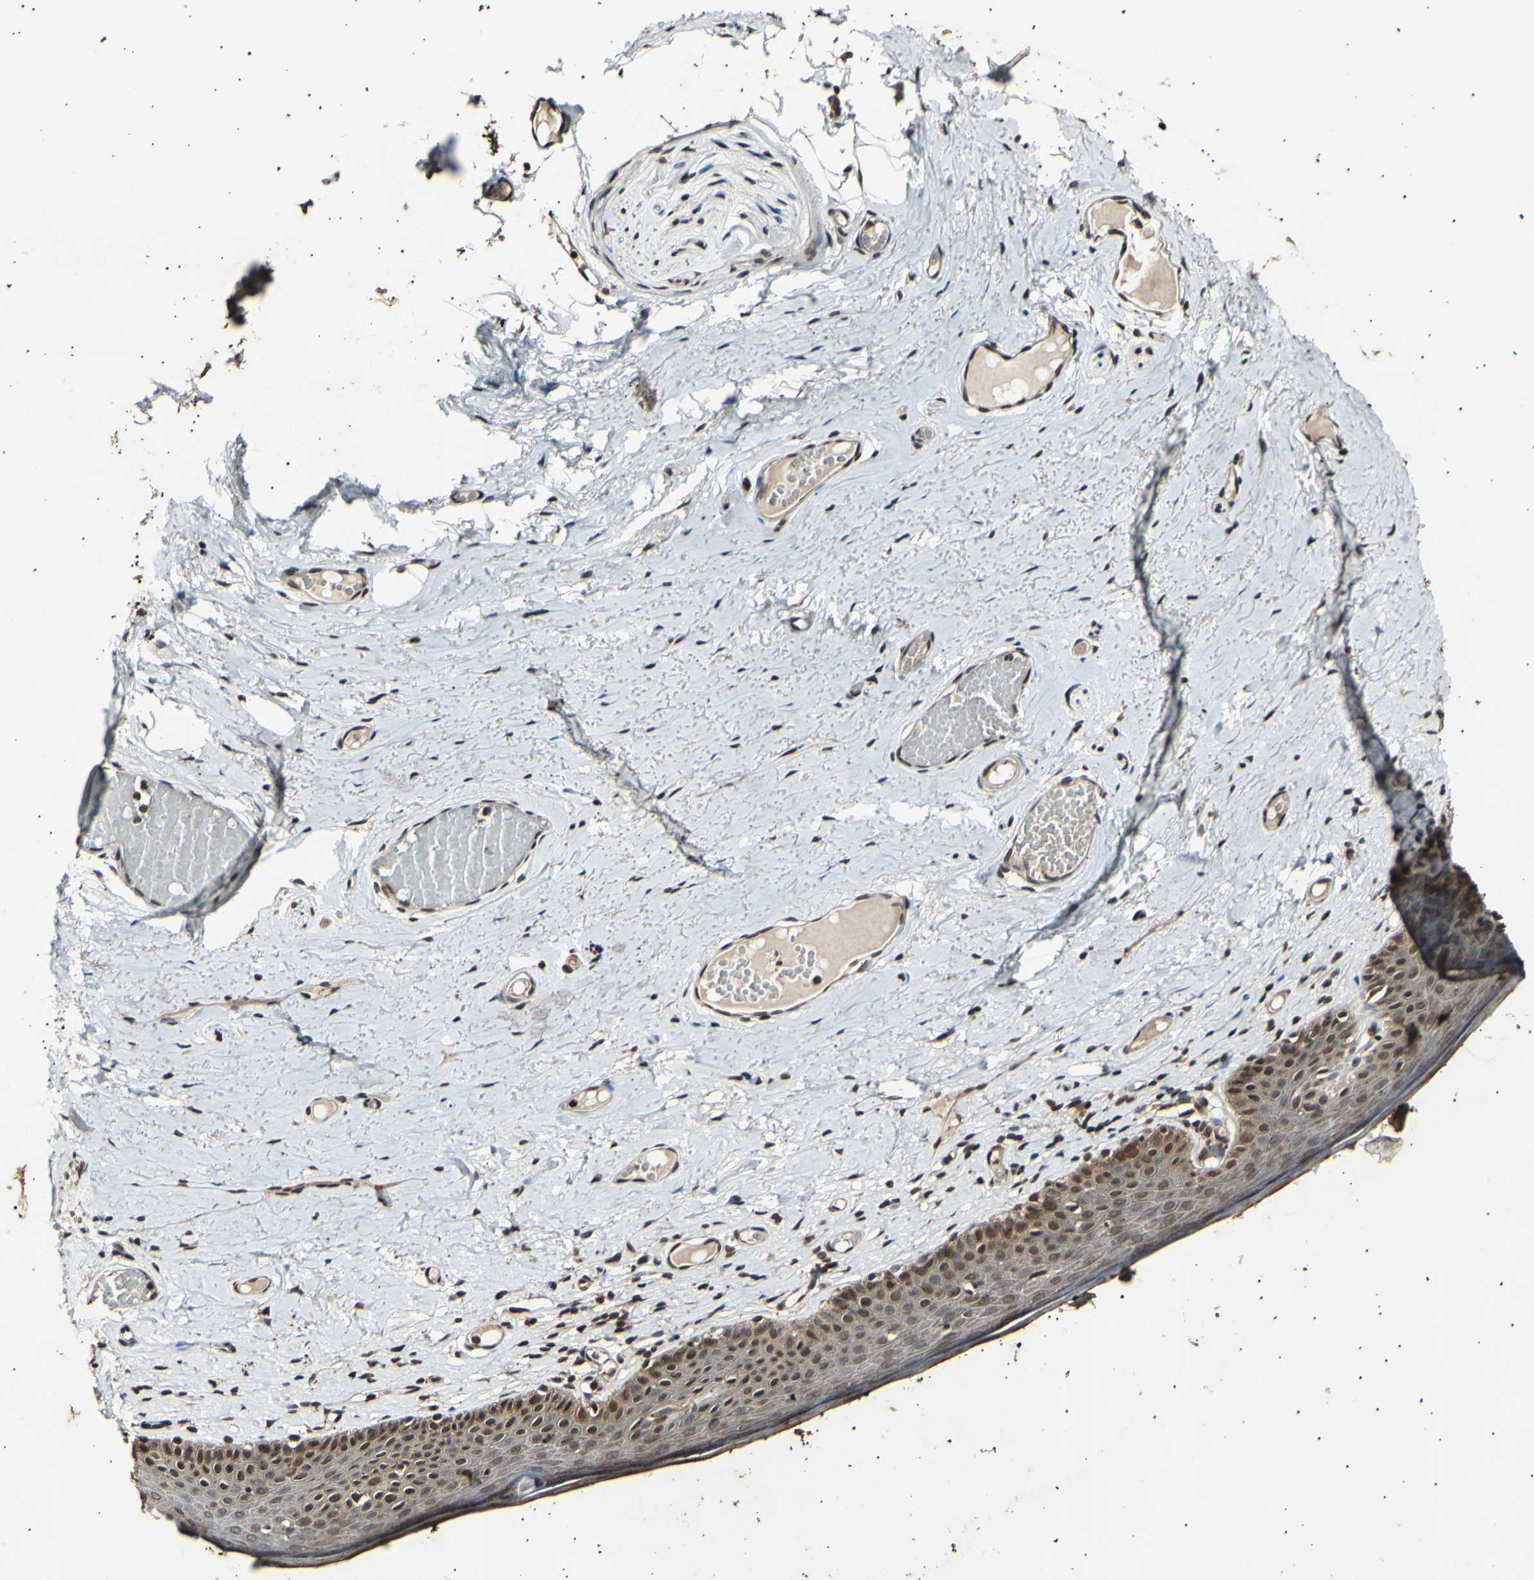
{"staining": {"intensity": "moderate", "quantity": ">75%", "location": "cytoplasmic/membranous,nuclear"}, "tissue": "skin", "cell_type": "Epidermal cells", "image_type": "normal", "snomed": [{"axis": "morphology", "description": "Normal tissue, NOS"}, {"axis": "topography", "description": "Vulva"}], "caption": "Protein analysis of benign skin shows moderate cytoplasmic/membranous,nuclear staining in approximately >75% of epidermal cells. Nuclei are stained in blue.", "gene": "ANAPC7", "patient": {"sex": "female", "age": 54}}